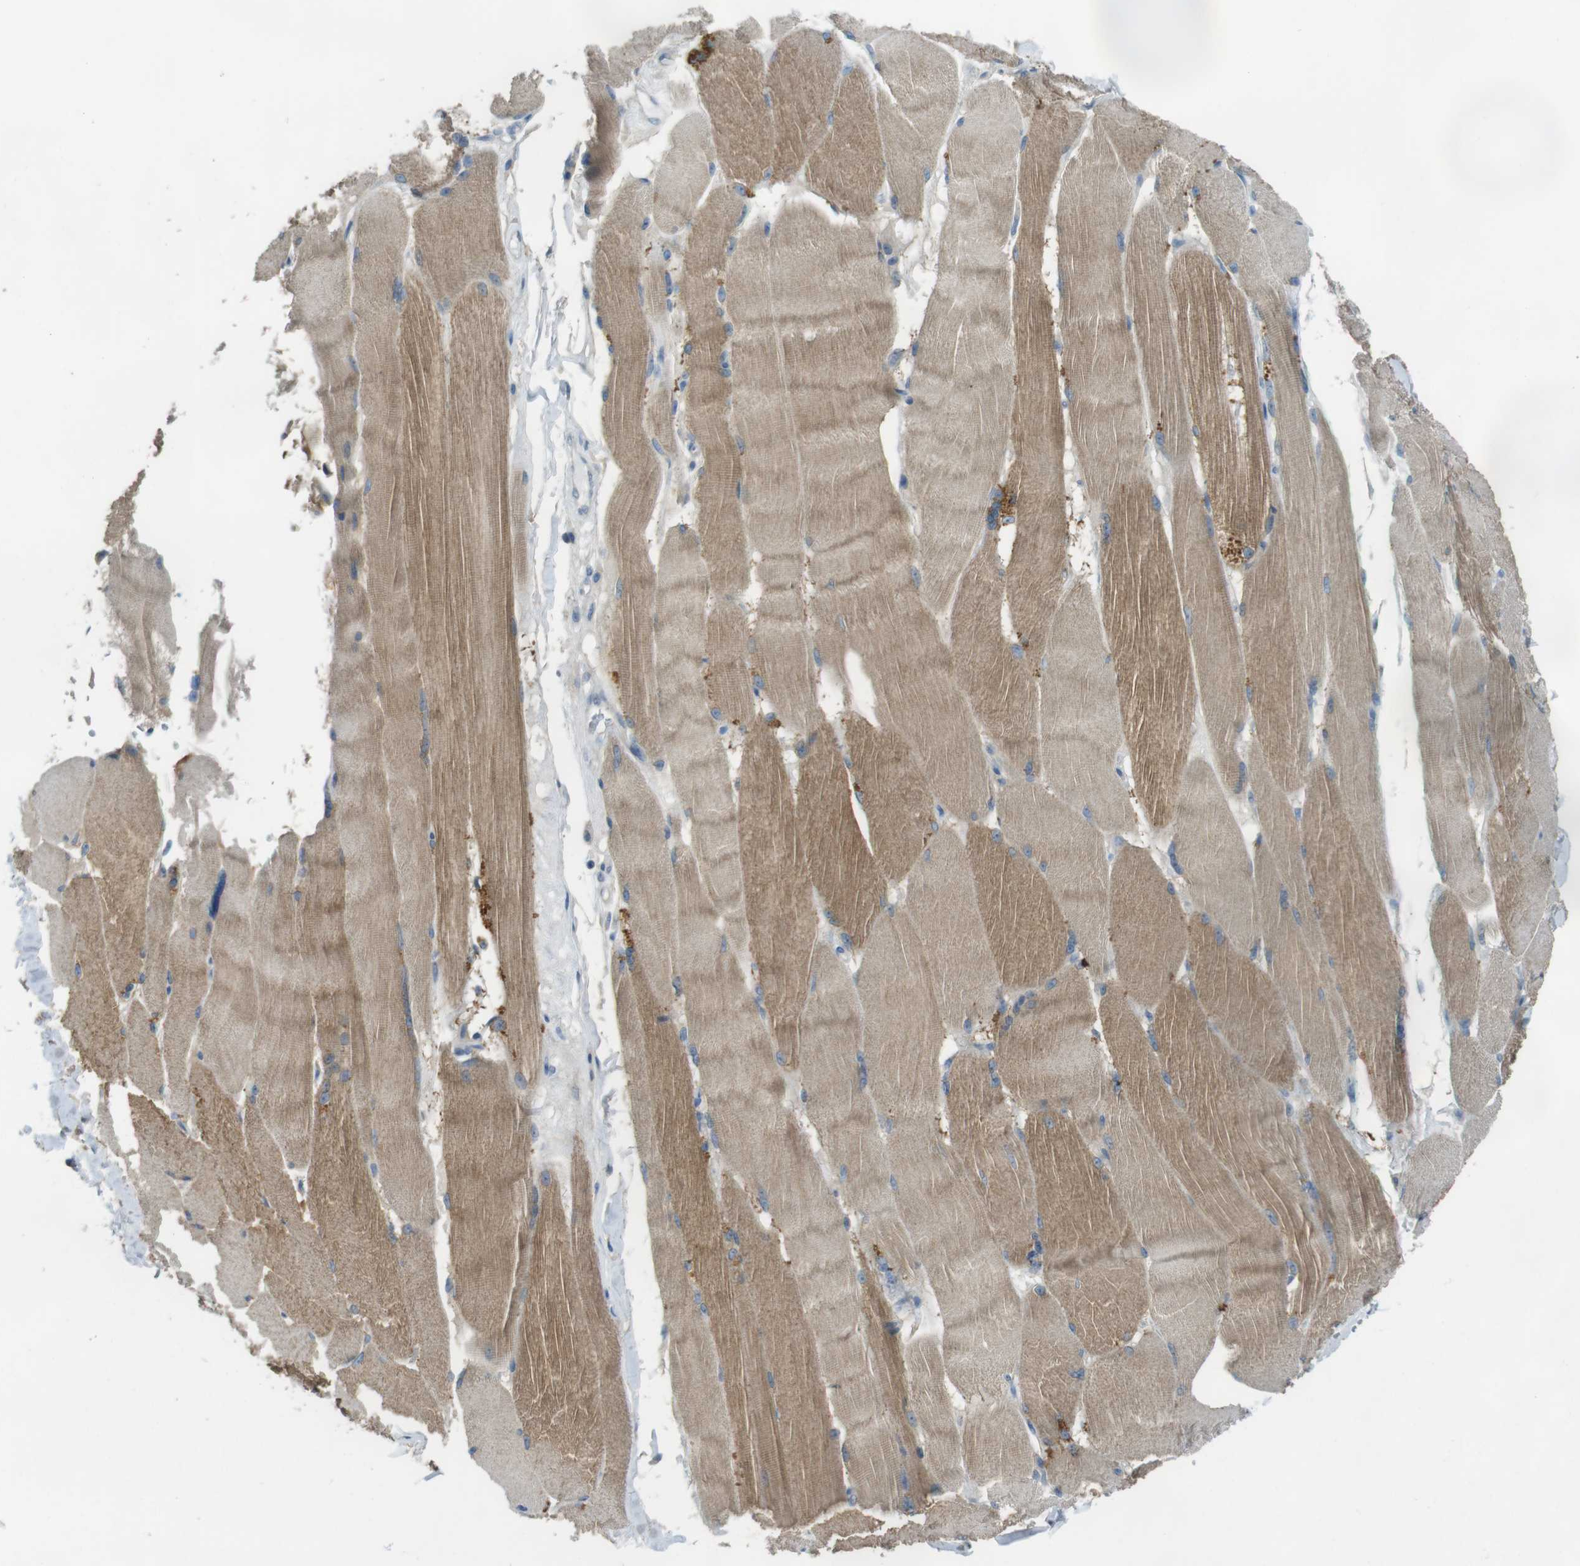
{"staining": {"intensity": "weak", "quantity": ">75%", "location": "cytoplasmic/membranous"}, "tissue": "skeletal muscle", "cell_type": "Myocytes", "image_type": "normal", "snomed": [{"axis": "morphology", "description": "Normal tissue, NOS"}, {"axis": "topography", "description": "Skin"}, {"axis": "topography", "description": "Skeletal muscle"}], "caption": "High-magnification brightfield microscopy of unremarkable skeletal muscle stained with DAB (brown) and counterstained with hematoxylin (blue). myocytes exhibit weak cytoplasmic/membranous positivity is seen in approximately>75% of cells. (Stains: DAB in brown, nuclei in blue, Microscopy: brightfield microscopy at high magnification).", "gene": "ENTPD7", "patient": {"sex": "male", "age": 83}}